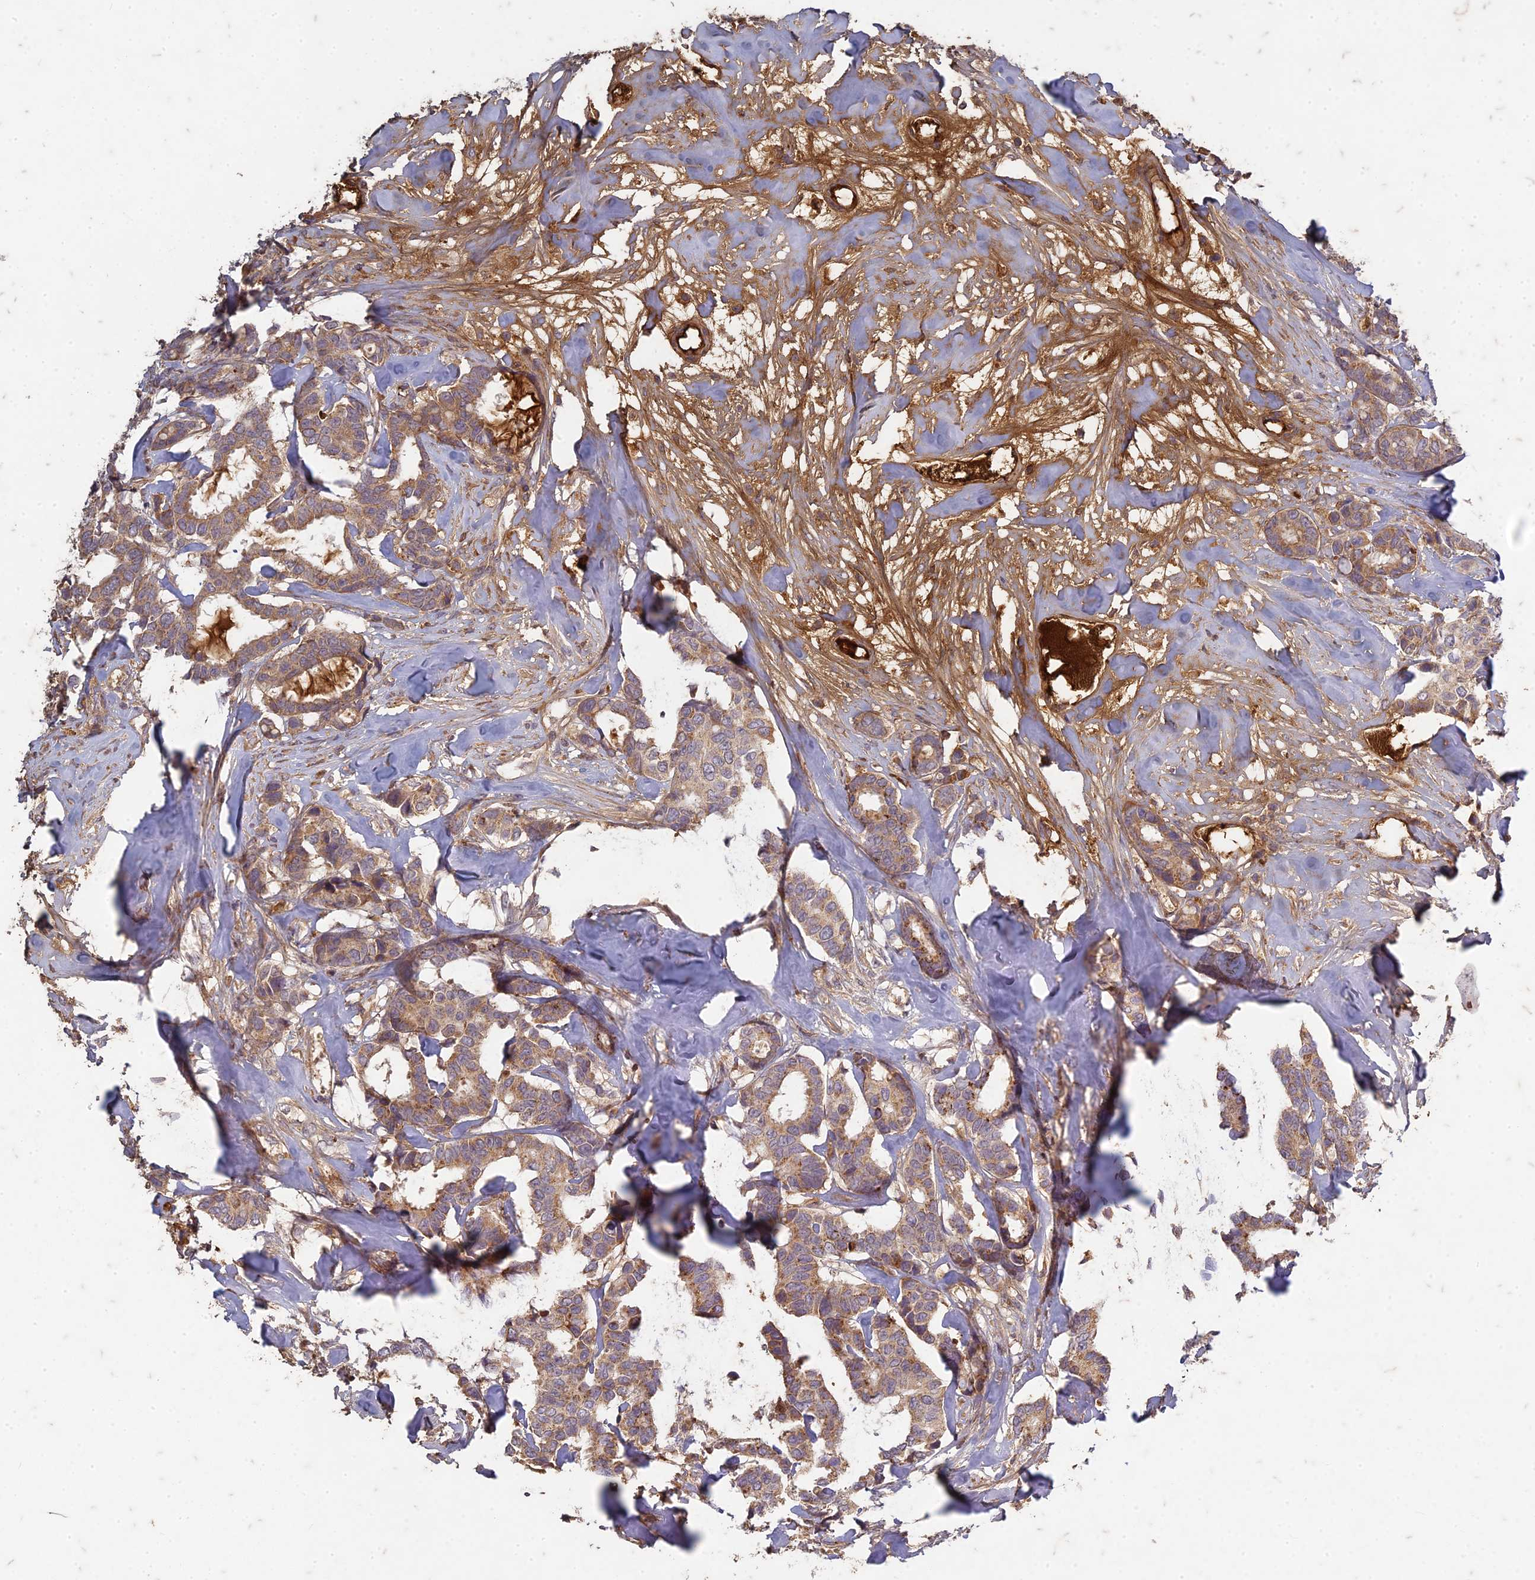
{"staining": {"intensity": "moderate", "quantity": ">75%", "location": "cytoplasmic/membranous"}, "tissue": "breast cancer", "cell_type": "Tumor cells", "image_type": "cancer", "snomed": [{"axis": "morphology", "description": "Duct carcinoma"}, {"axis": "topography", "description": "Breast"}], "caption": "Breast cancer (infiltrating ductal carcinoma) stained with a protein marker shows moderate staining in tumor cells.", "gene": "TCF25", "patient": {"sex": "female", "age": 87}}